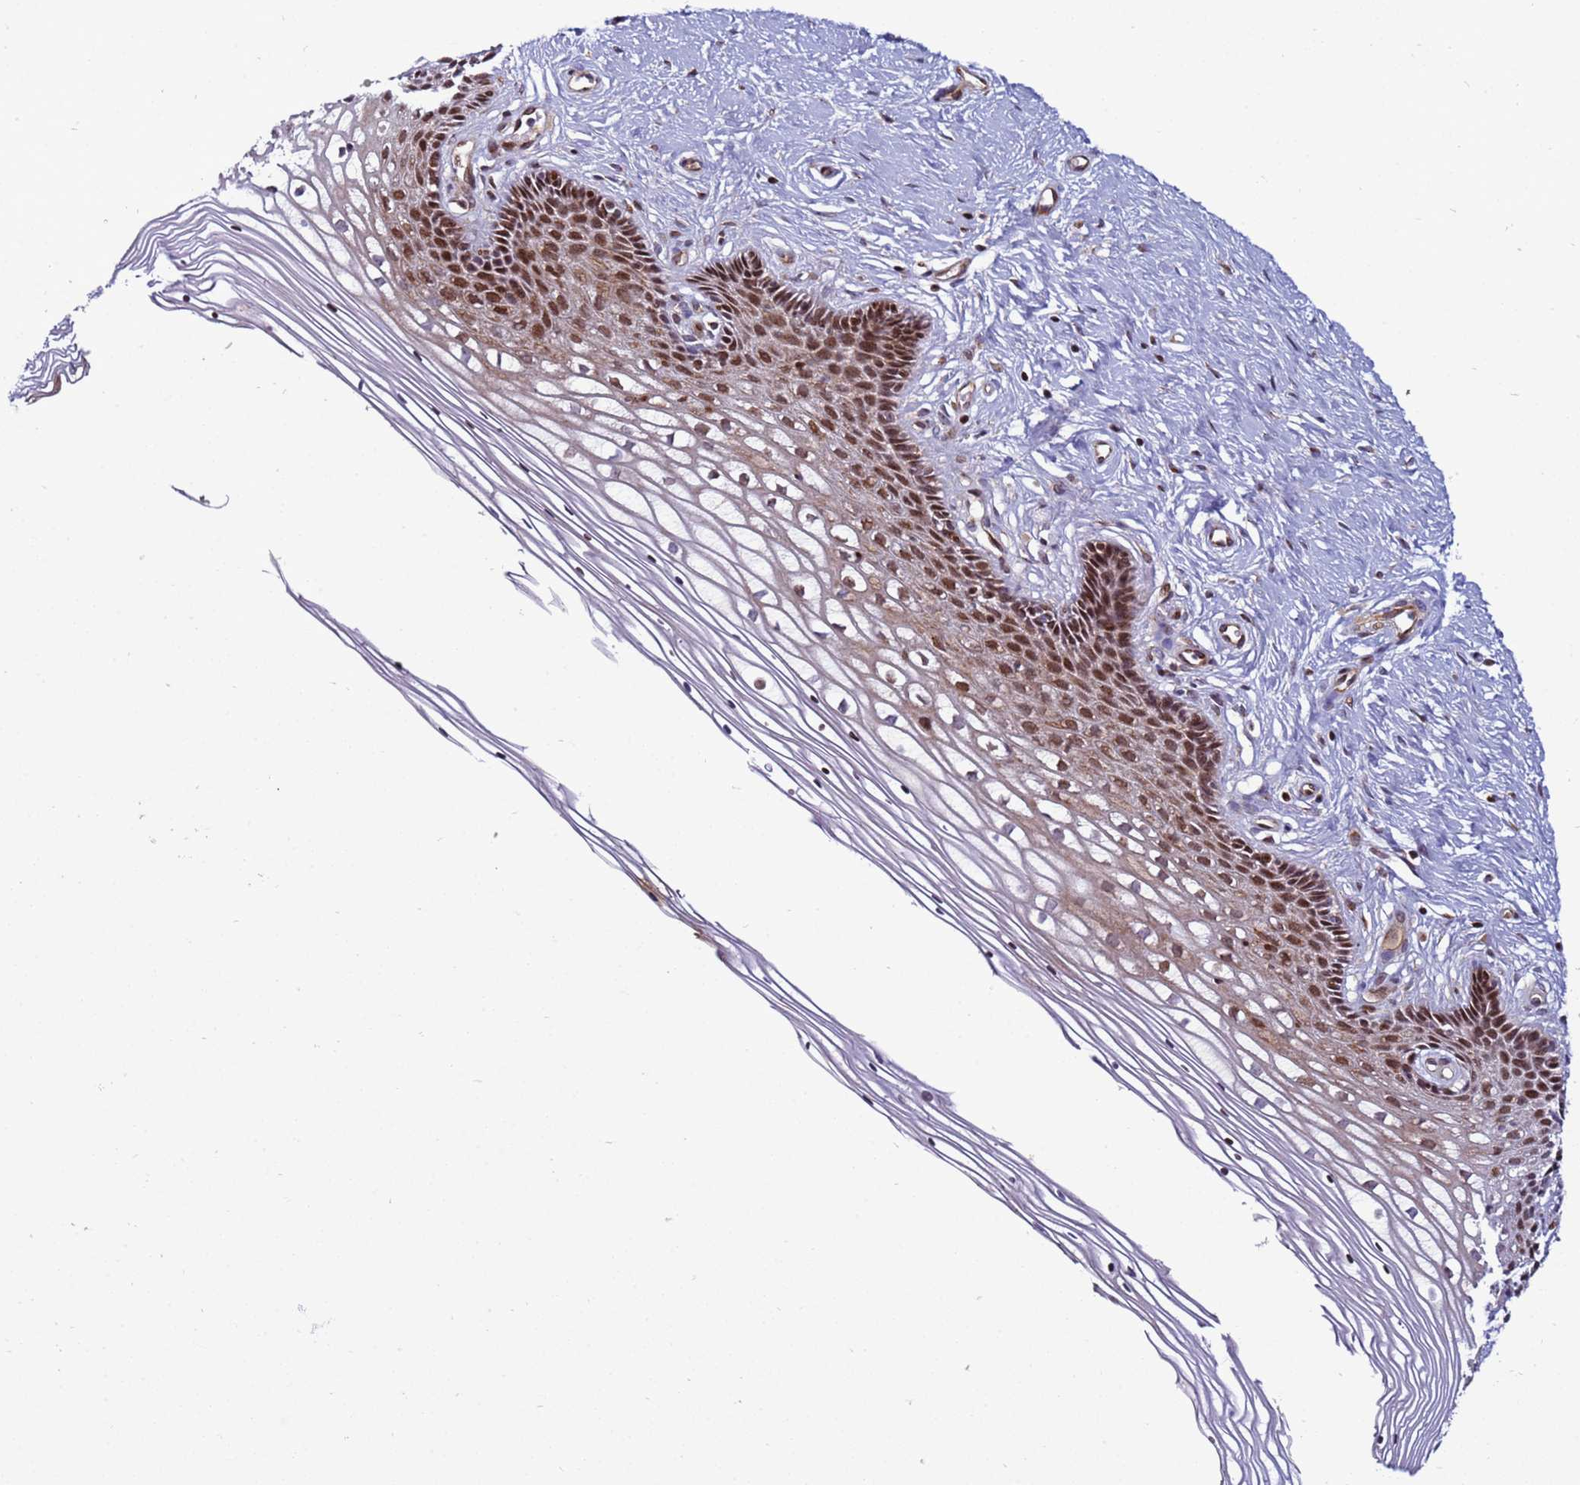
{"staining": {"intensity": "moderate", "quantity": ">75%", "location": "cytoplasmic/membranous,nuclear"}, "tissue": "cervix", "cell_type": "Glandular cells", "image_type": "normal", "snomed": [{"axis": "morphology", "description": "Normal tissue, NOS"}, {"axis": "topography", "description": "Cervix"}], "caption": "Brown immunohistochemical staining in benign human cervix exhibits moderate cytoplasmic/membranous,nuclear expression in approximately >75% of glandular cells.", "gene": "WBP11", "patient": {"sex": "female", "age": 33}}